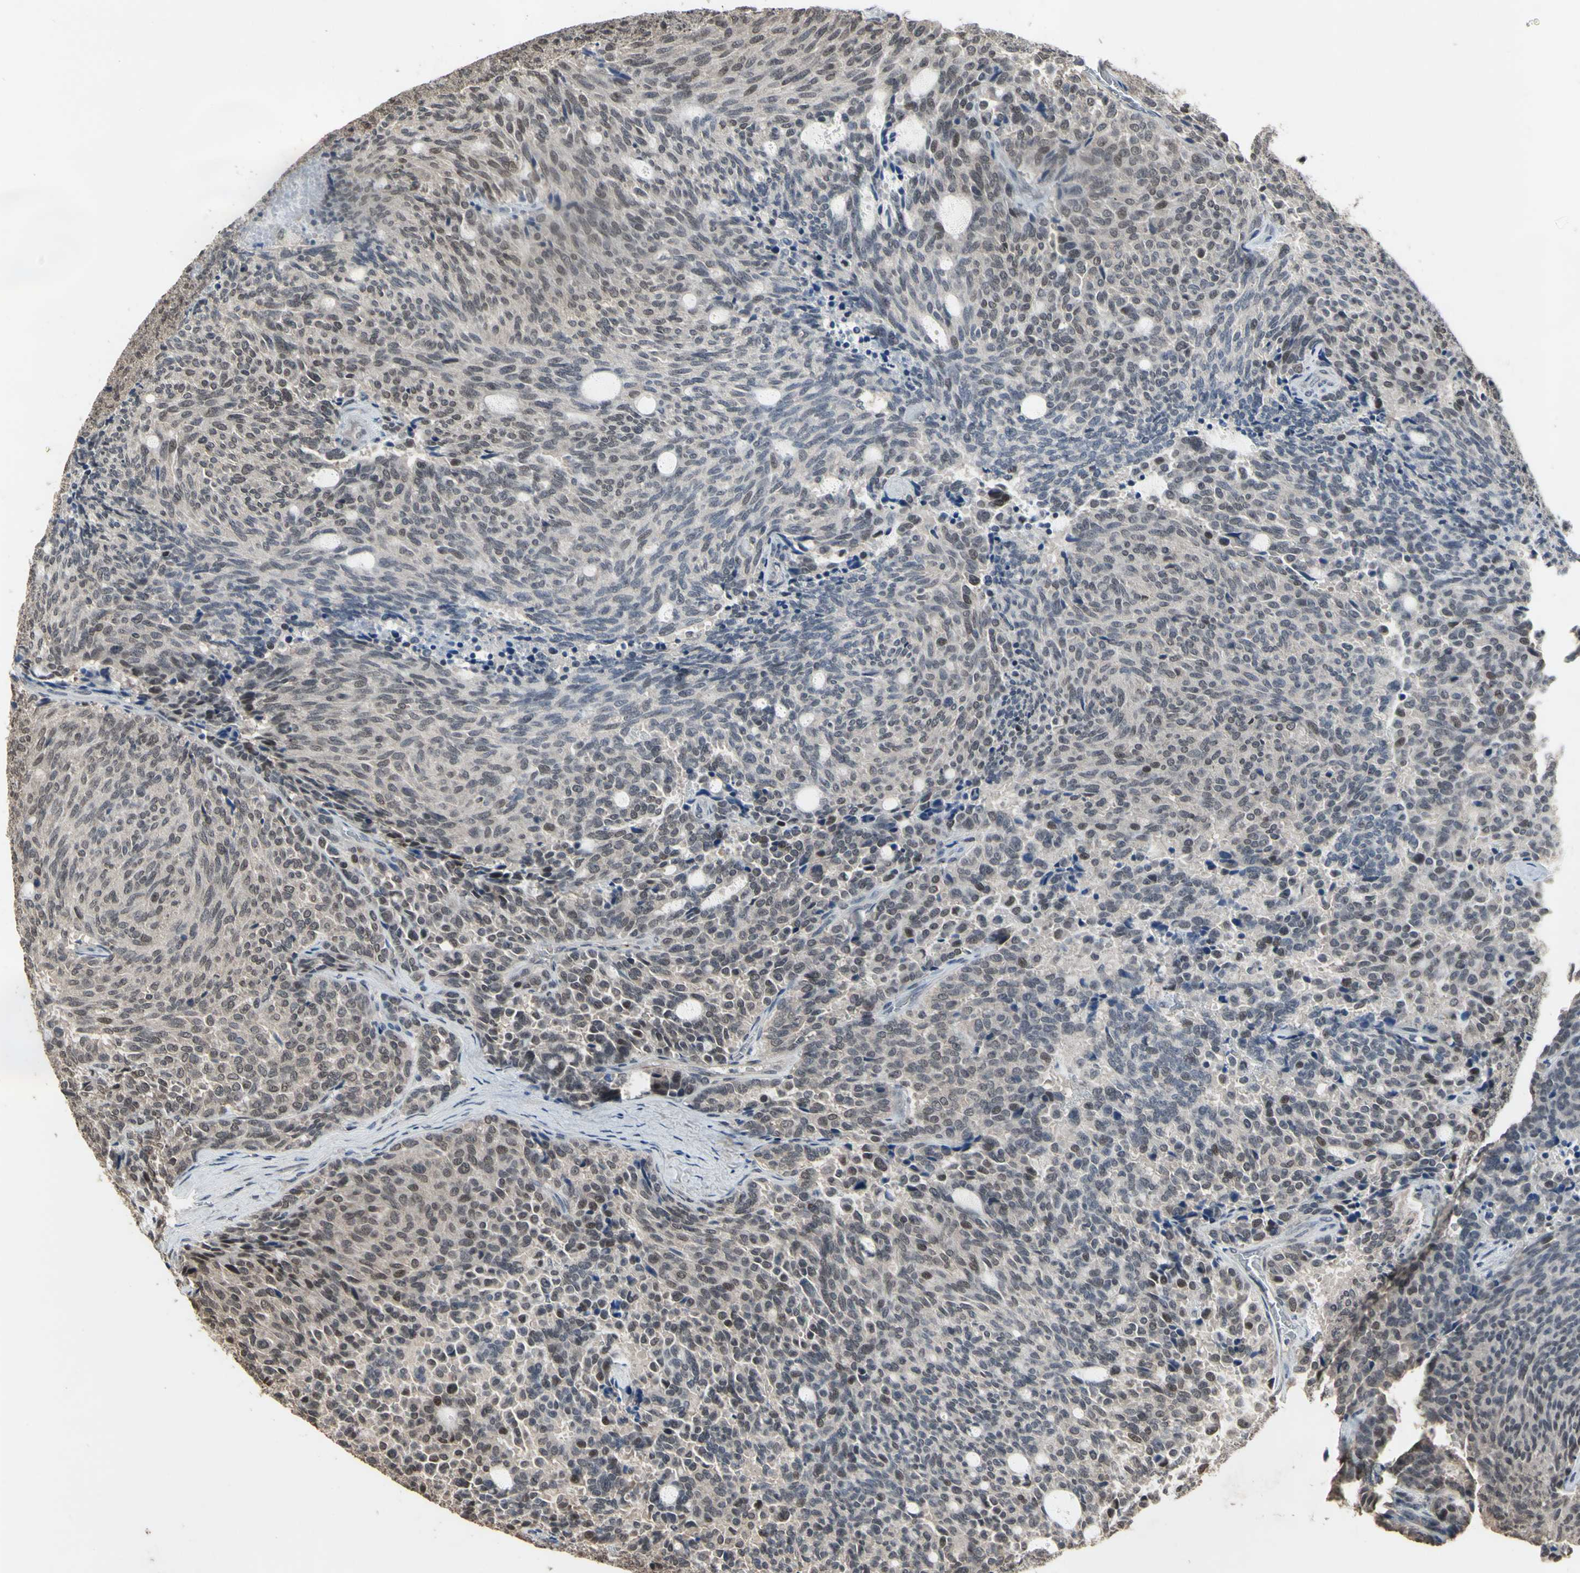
{"staining": {"intensity": "weak", "quantity": "25%-75%", "location": "nuclear"}, "tissue": "carcinoid", "cell_type": "Tumor cells", "image_type": "cancer", "snomed": [{"axis": "morphology", "description": "Carcinoid, malignant, NOS"}, {"axis": "topography", "description": "Pancreas"}], "caption": "Immunohistochemical staining of carcinoid (malignant) demonstrates weak nuclear protein positivity in about 25%-75% of tumor cells.", "gene": "ZNF174", "patient": {"sex": "female", "age": 54}}